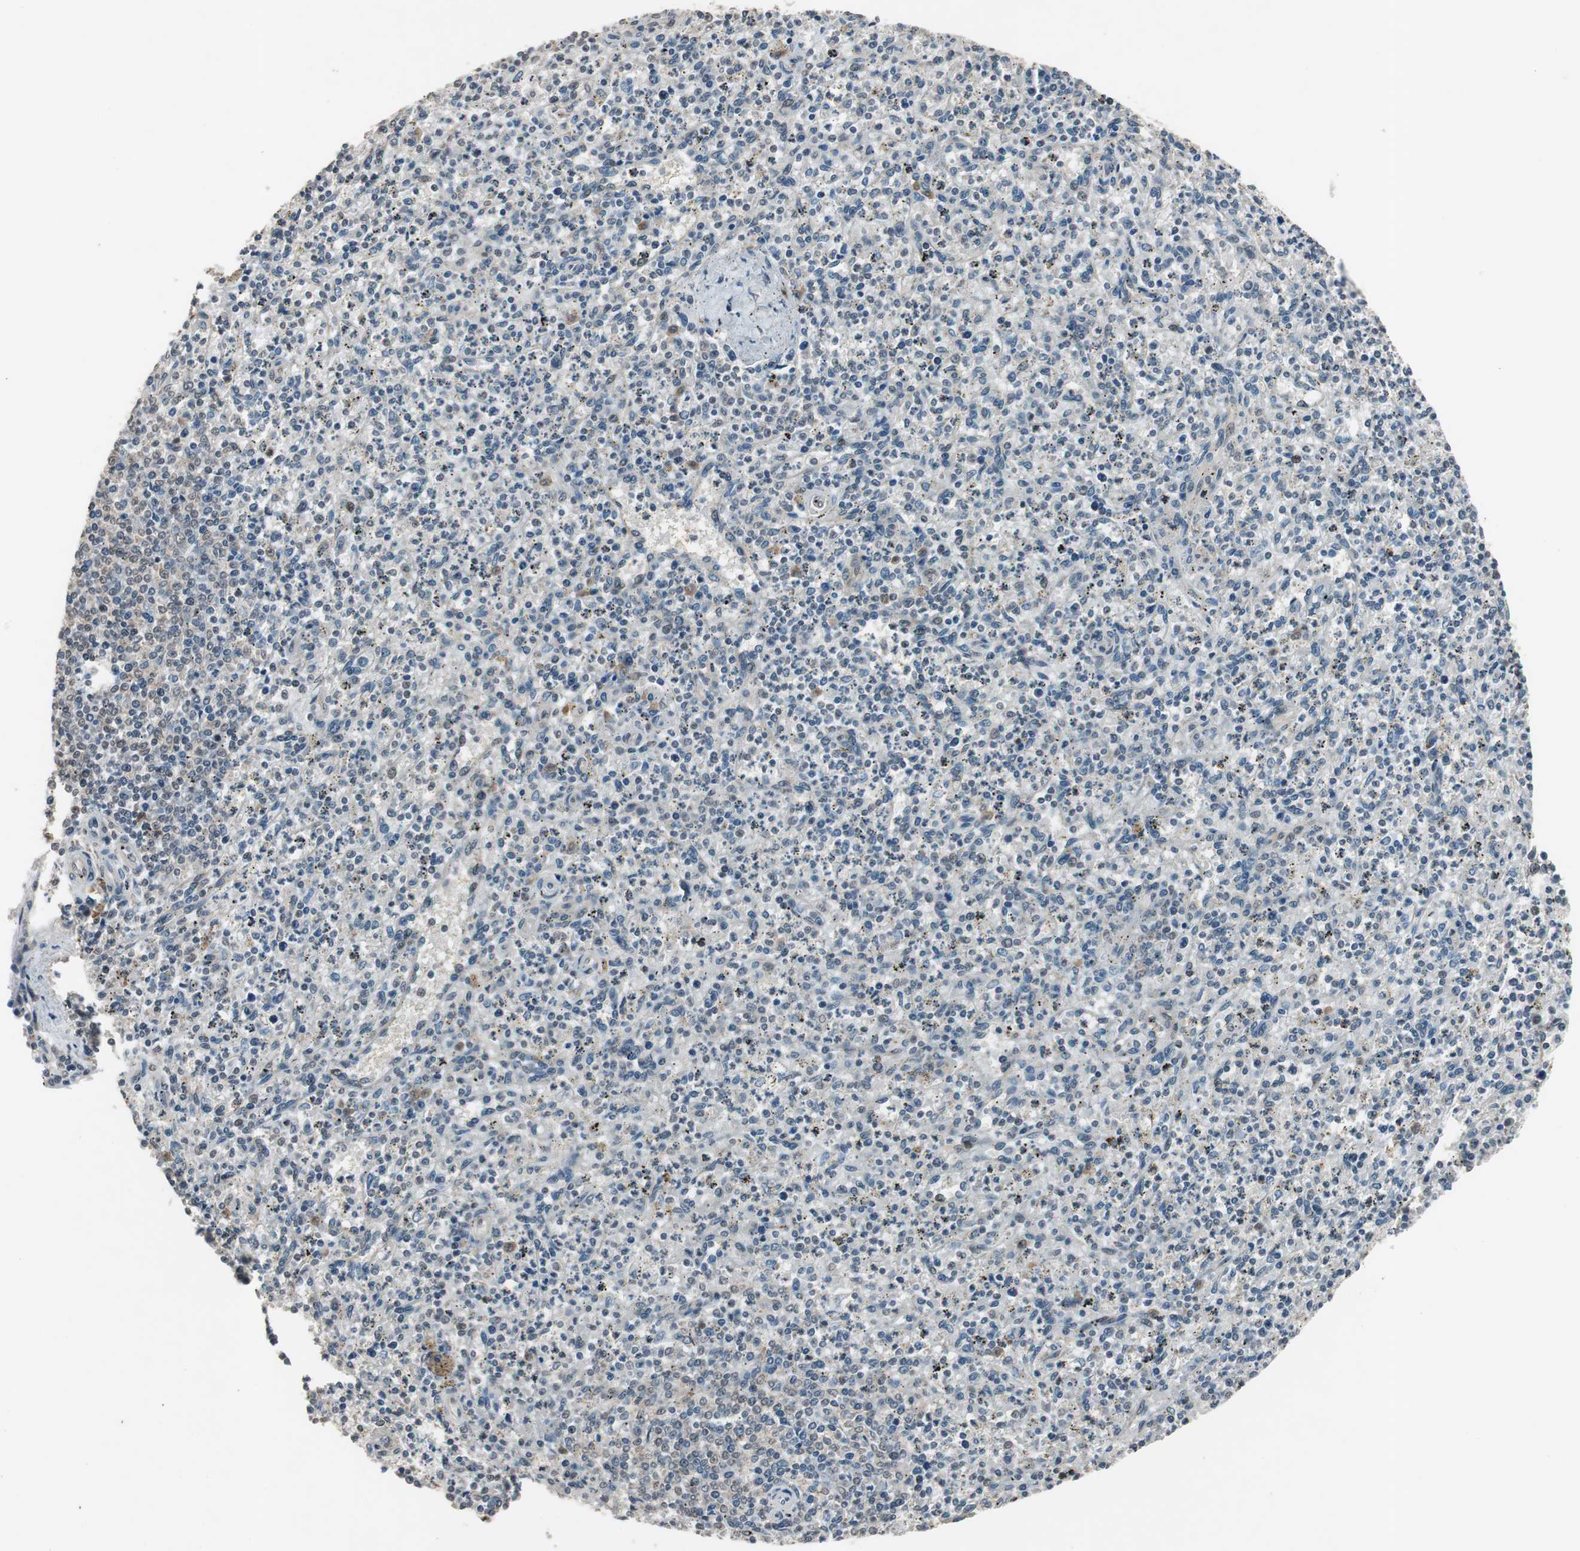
{"staining": {"intensity": "weak", "quantity": "<25%", "location": "cytoplasmic/membranous"}, "tissue": "spleen", "cell_type": "Cells in red pulp", "image_type": "normal", "snomed": [{"axis": "morphology", "description": "Normal tissue, NOS"}, {"axis": "topography", "description": "Spleen"}], "caption": "Normal spleen was stained to show a protein in brown. There is no significant expression in cells in red pulp. (Stains: DAB (3,3'-diaminobenzidine) immunohistochemistry with hematoxylin counter stain, Microscopy: brightfield microscopy at high magnification).", "gene": "BOLA1", "patient": {"sex": "male", "age": 72}}